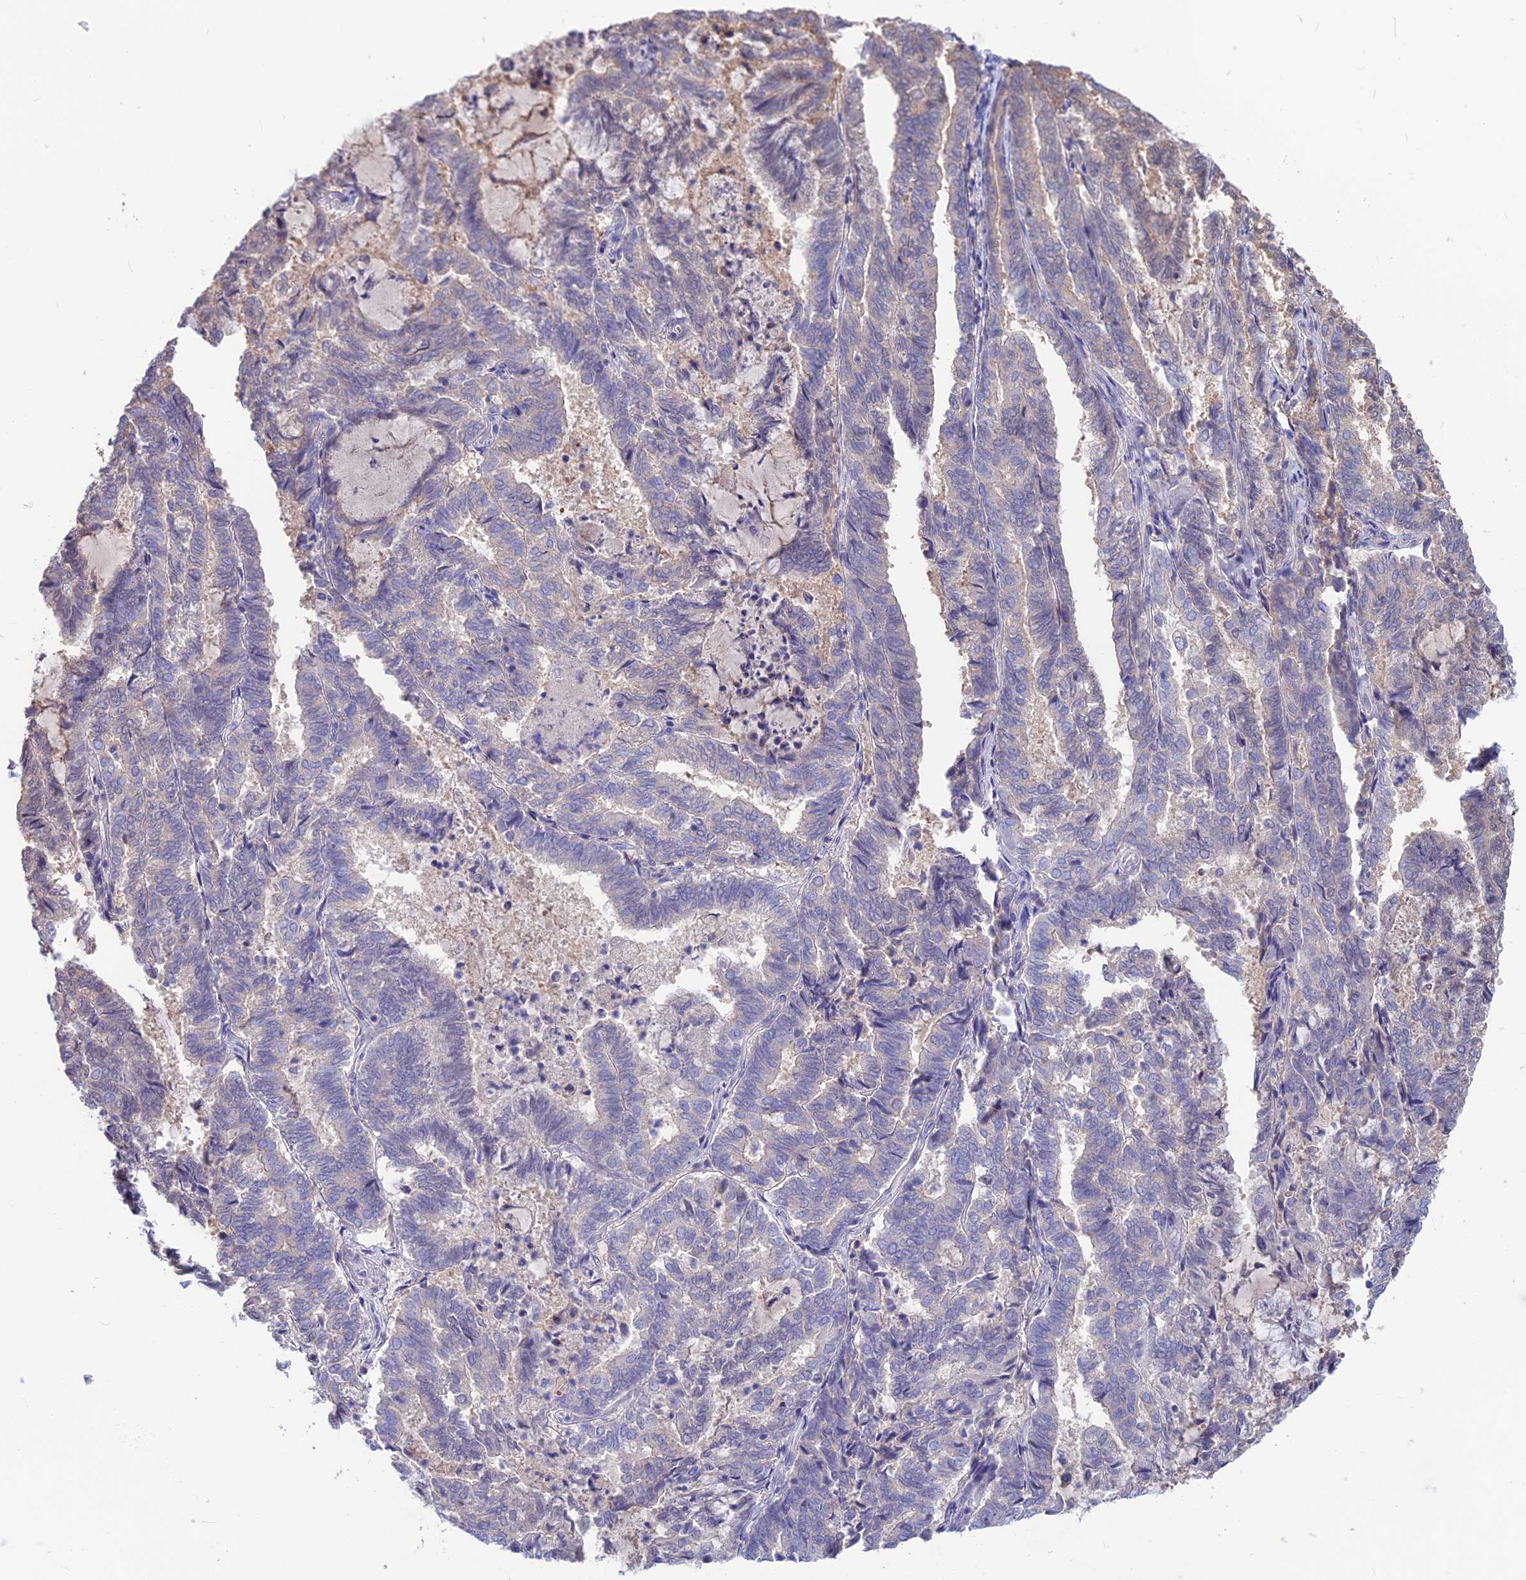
{"staining": {"intensity": "negative", "quantity": "none", "location": "none"}, "tissue": "endometrial cancer", "cell_type": "Tumor cells", "image_type": "cancer", "snomed": [{"axis": "morphology", "description": "Adenocarcinoma, NOS"}, {"axis": "topography", "description": "Endometrium"}], "caption": "A micrograph of endometrial cancer (adenocarcinoma) stained for a protein shows no brown staining in tumor cells. (DAB (3,3'-diaminobenzidine) immunohistochemistry (IHC) visualized using brightfield microscopy, high magnification).", "gene": "SNAP91", "patient": {"sex": "female", "age": 80}}